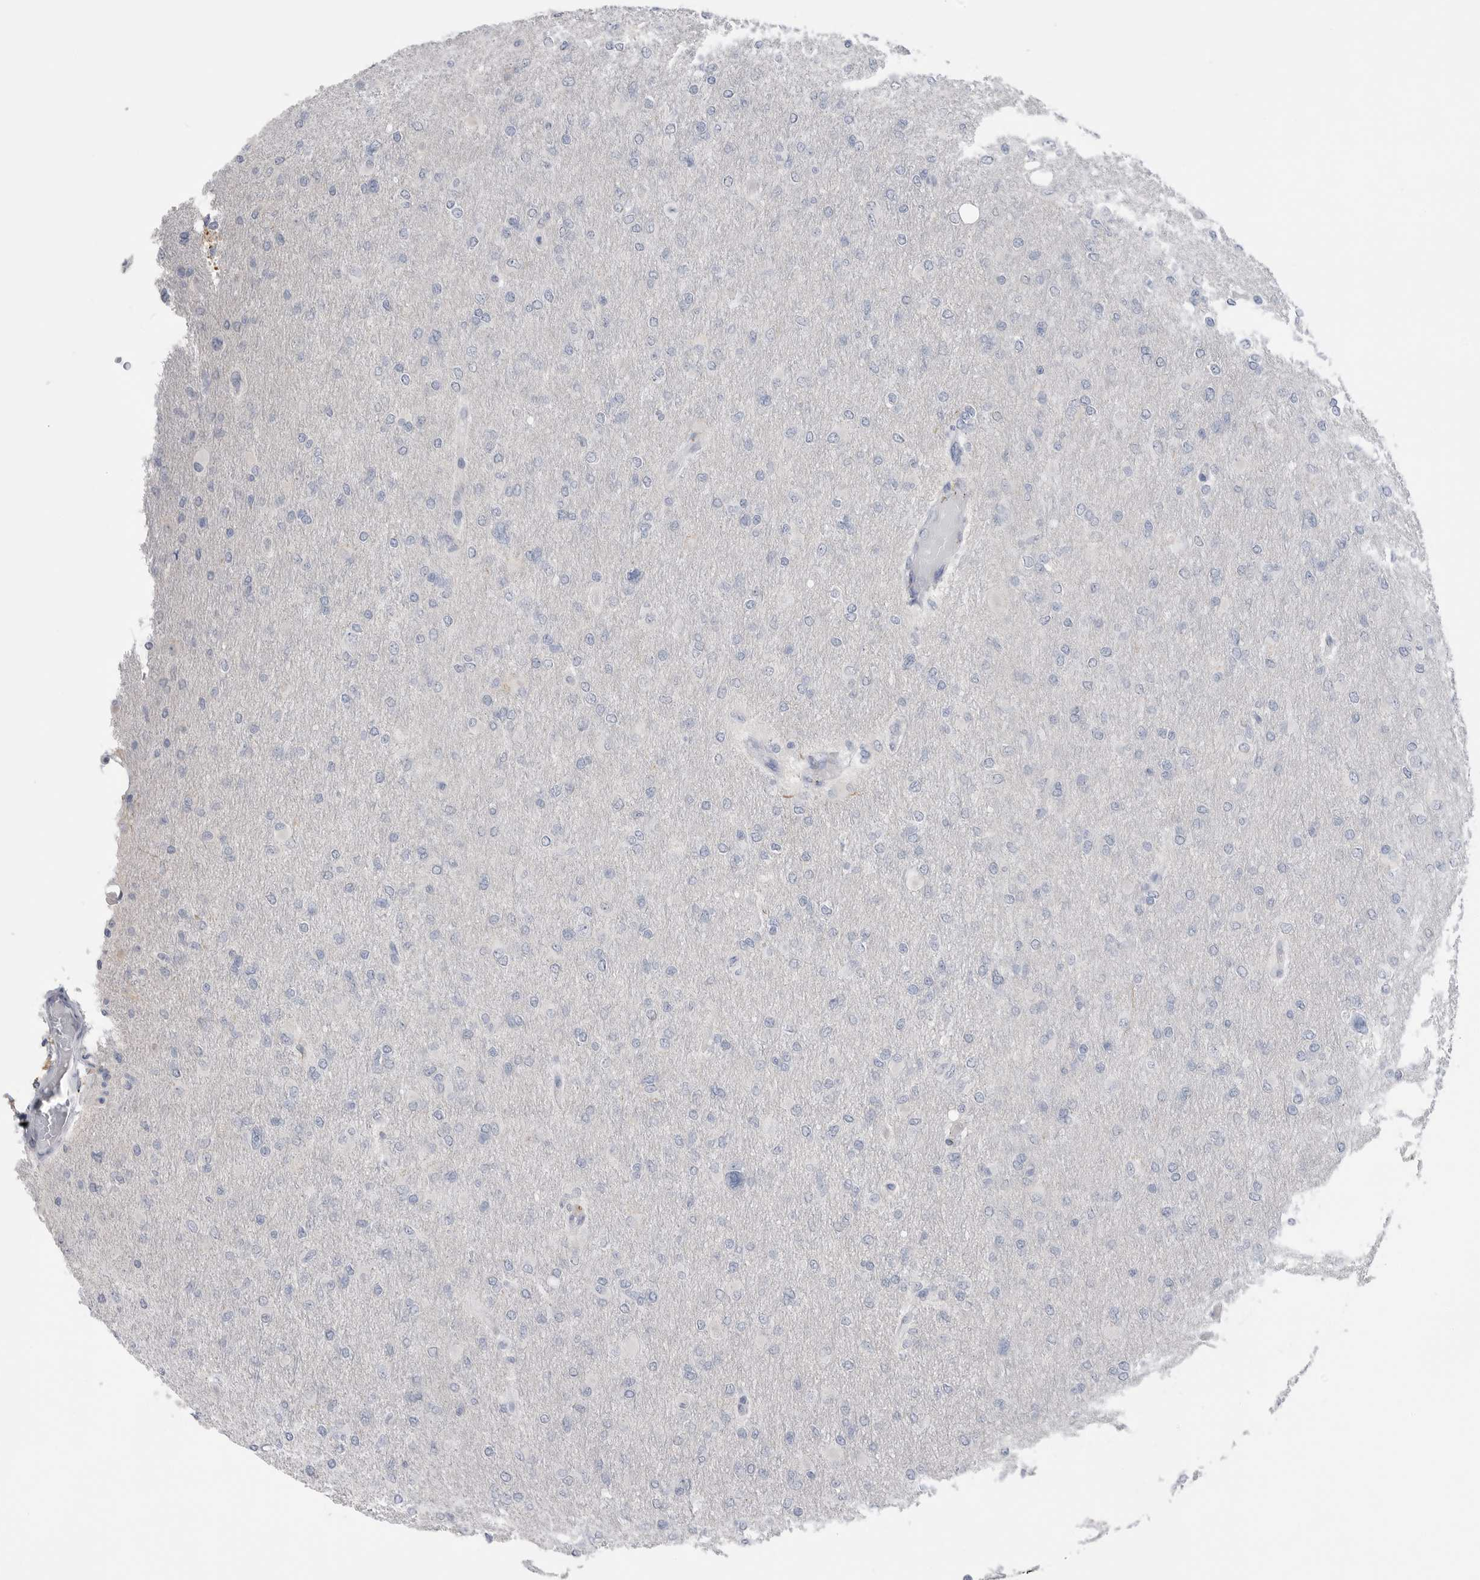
{"staining": {"intensity": "negative", "quantity": "none", "location": "none"}, "tissue": "glioma", "cell_type": "Tumor cells", "image_type": "cancer", "snomed": [{"axis": "morphology", "description": "Glioma, malignant, High grade"}, {"axis": "topography", "description": "Cerebral cortex"}], "caption": "IHC of human glioma demonstrates no positivity in tumor cells. The staining is performed using DAB brown chromogen with nuclei counter-stained in using hematoxylin.", "gene": "ABHD12", "patient": {"sex": "female", "age": 36}}